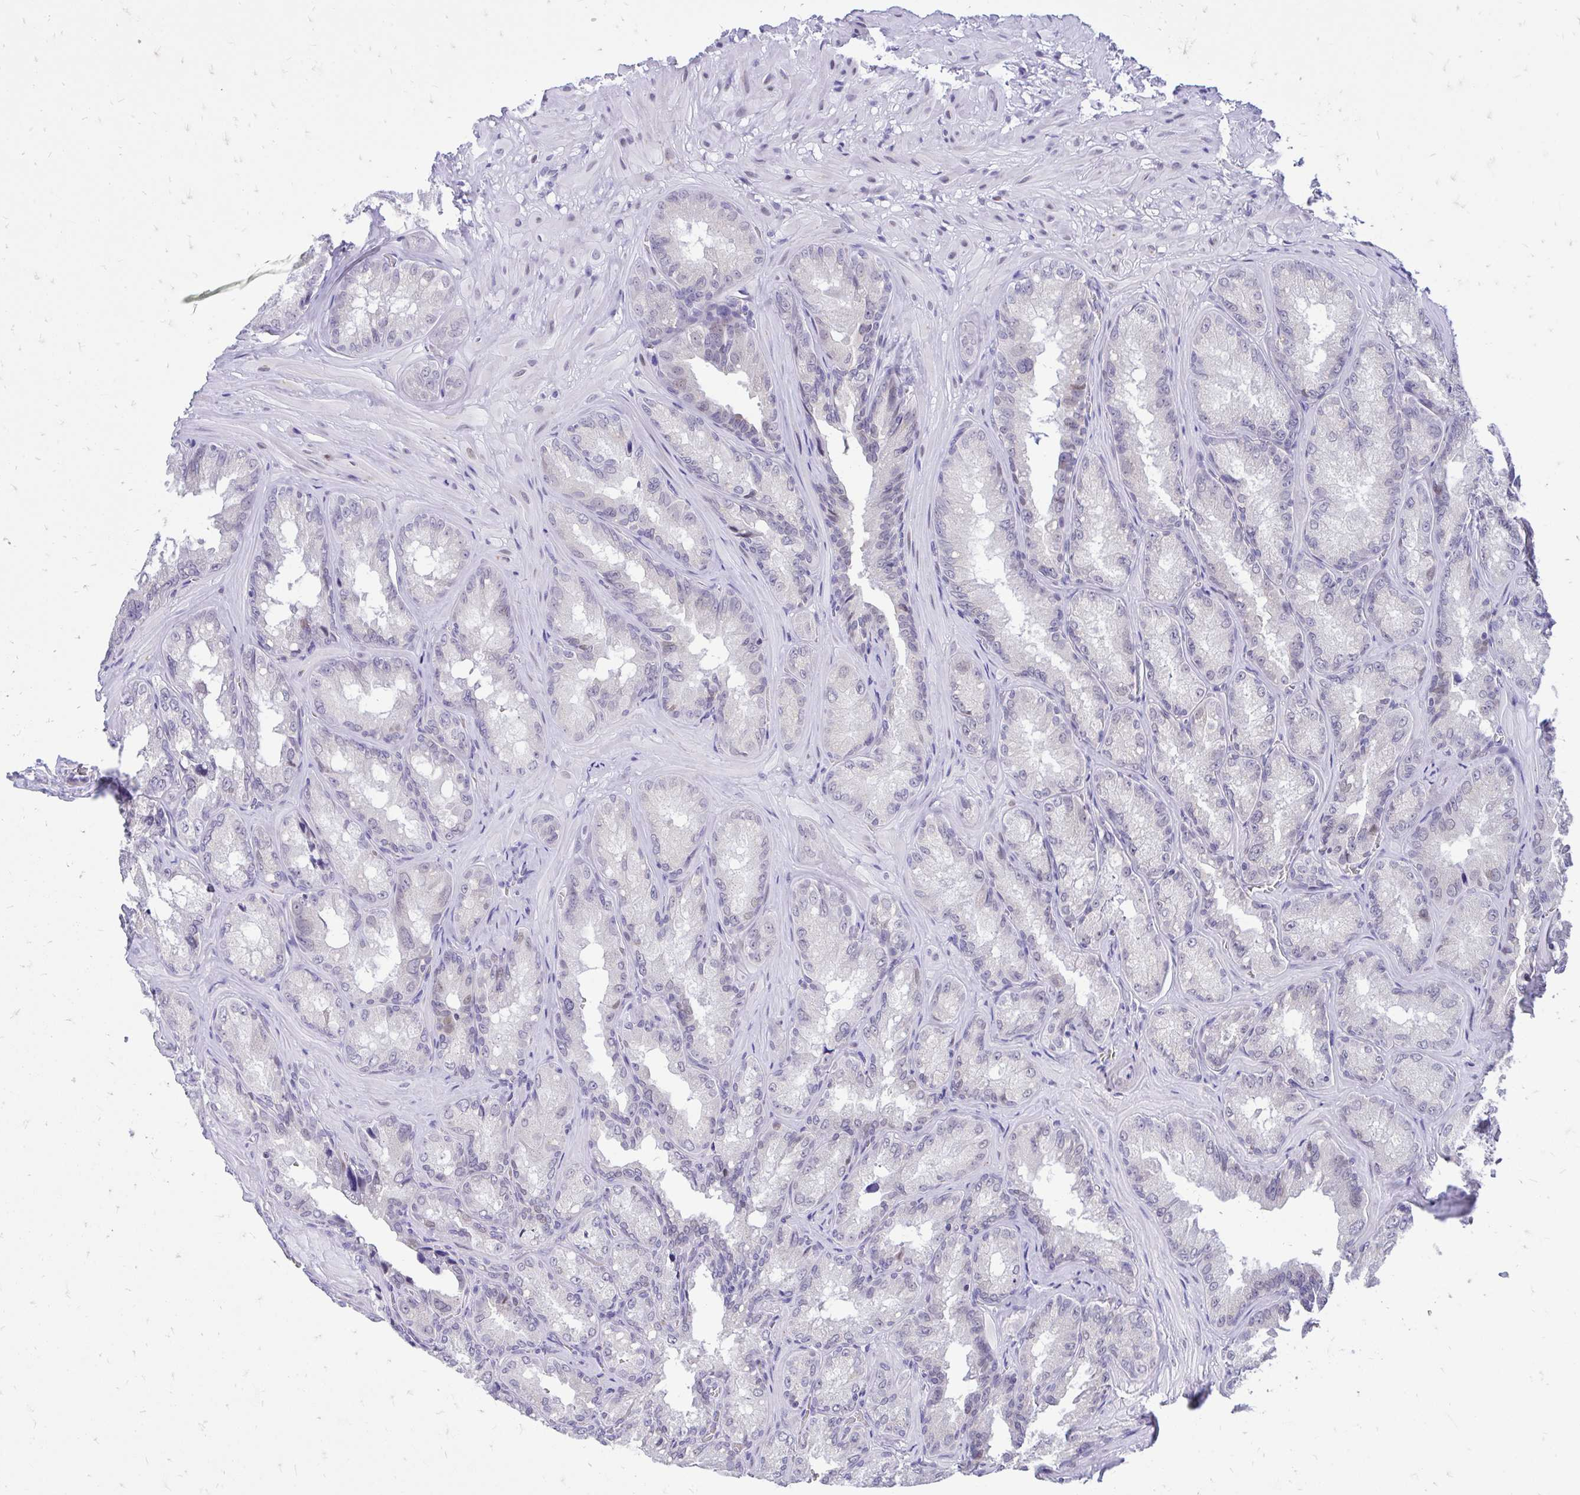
{"staining": {"intensity": "weak", "quantity": "25%-75%", "location": "cytoplasmic/membranous"}, "tissue": "seminal vesicle", "cell_type": "Glandular cells", "image_type": "normal", "snomed": [{"axis": "morphology", "description": "Normal tissue, NOS"}, {"axis": "topography", "description": "Seminal veicle"}], "caption": "Protein expression analysis of normal human seminal vesicle reveals weak cytoplasmic/membranous positivity in approximately 25%-75% of glandular cells.", "gene": "GLB1L2", "patient": {"sex": "male", "age": 47}}